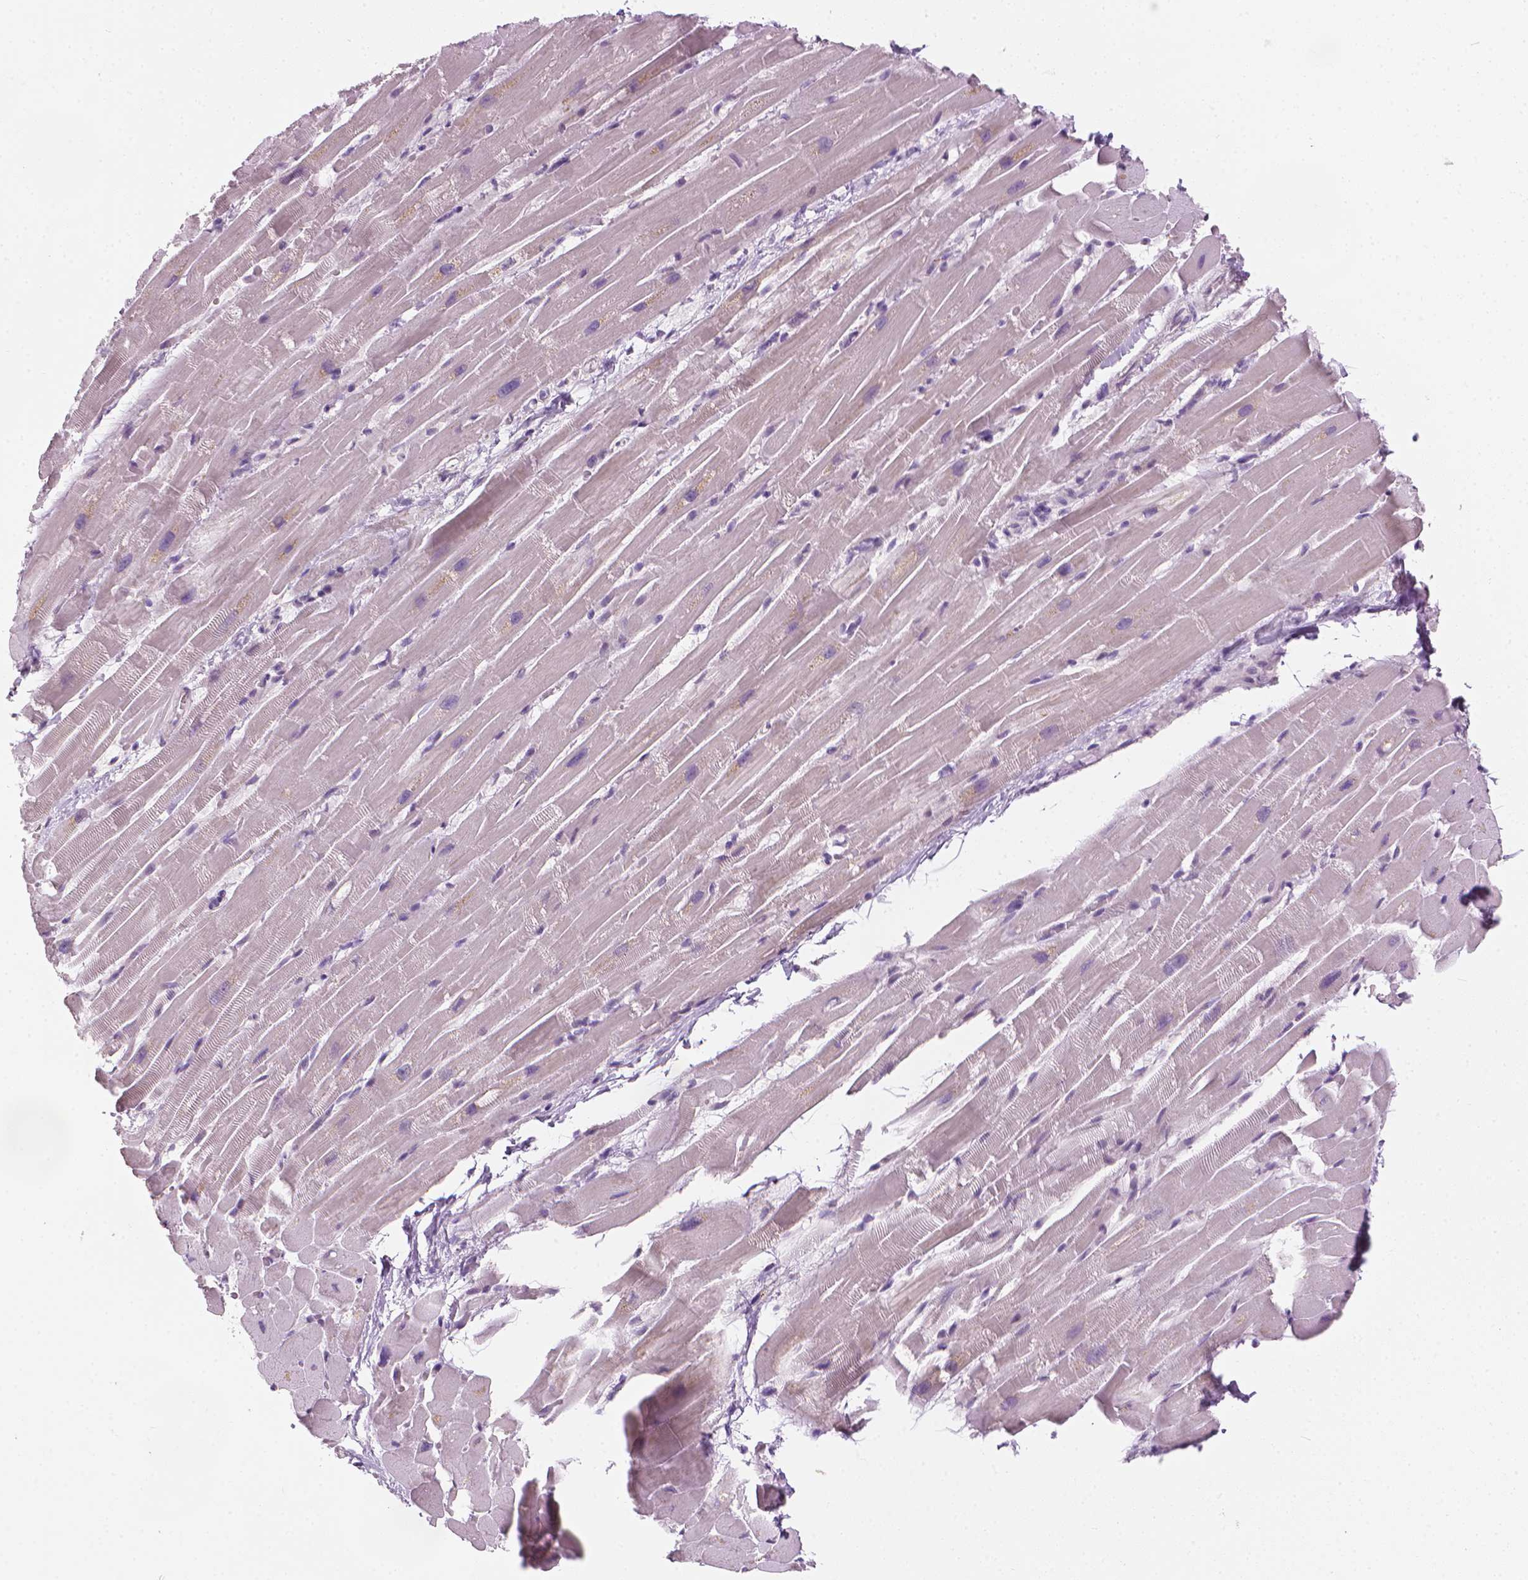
{"staining": {"intensity": "negative", "quantity": "none", "location": "none"}, "tissue": "heart muscle", "cell_type": "Cardiomyocytes", "image_type": "normal", "snomed": [{"axis": "morphology", "description": "Normal tissue, NOS"}, {"axis": "topography", "description": "Heart"}], "caption": "Heart muscle stained for a protein using IHC exhibits no staining cardiomyocytes.", "gene": "CFAP126", "patient": {"sex": "male", "age": 37}}